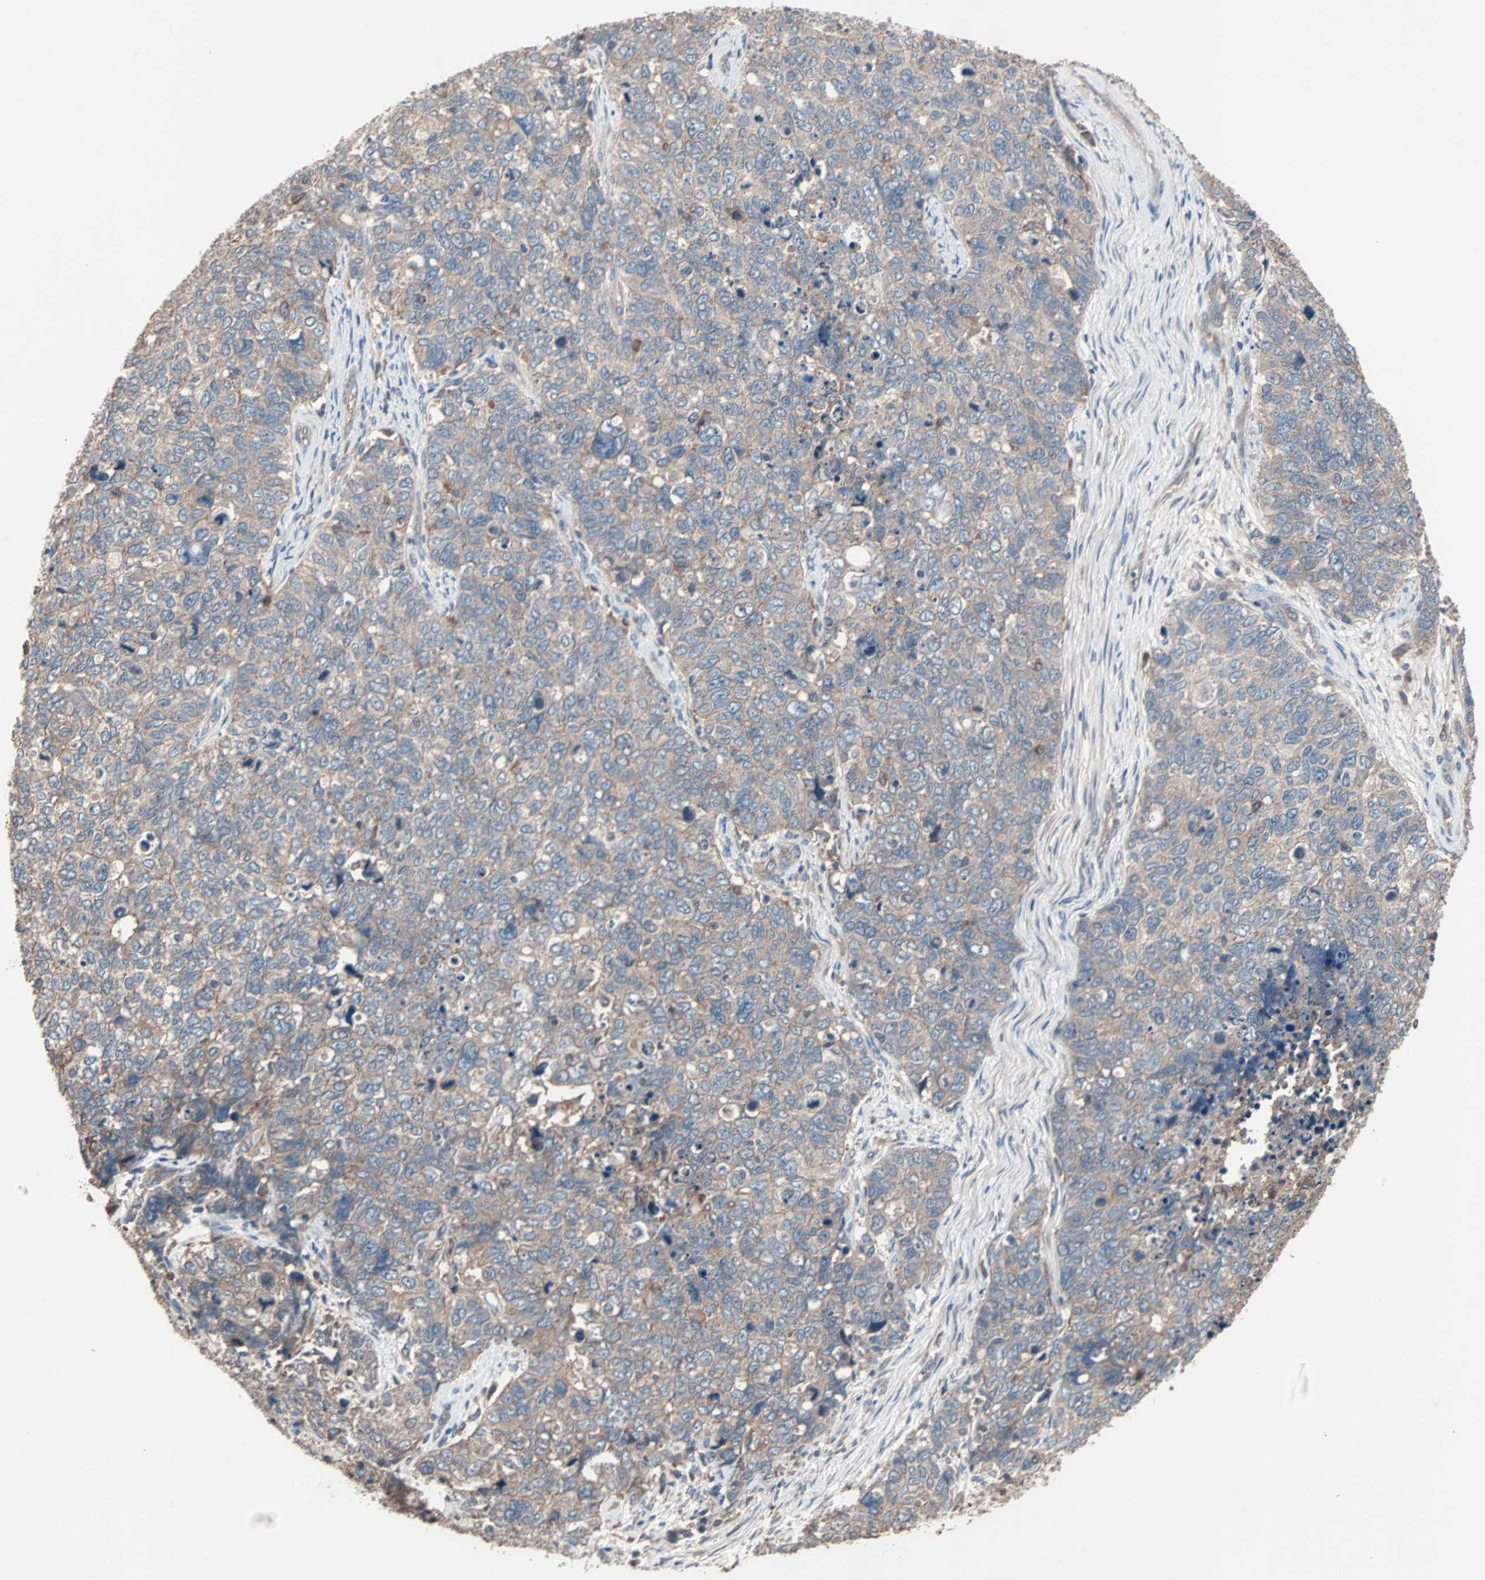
{"staining": {"intensity": "weak", "quantity": "25%-75%", "location": "cytoplasmic/membranous"}, "tissue": "cervical cancer", "cell_type": "Tumor cells", "image_type": "cancer", "snomed": [{"axis": "morphology", "description": "Squamous cell carcinoma, NOS"}, {"axis": "topography", "description": "Cervix"}], "caption": "This micrograph shows cervical cancer (squamous cell carcinoma) stained with immunohistochemistry to label a protein in brown. The cytoplasmic/membranous of tumor cells show weak positivity for the protein. Nuclei are counter-stained blue.", "gene": "ATG7", "patient": {"sex": "female", "age": 63}}